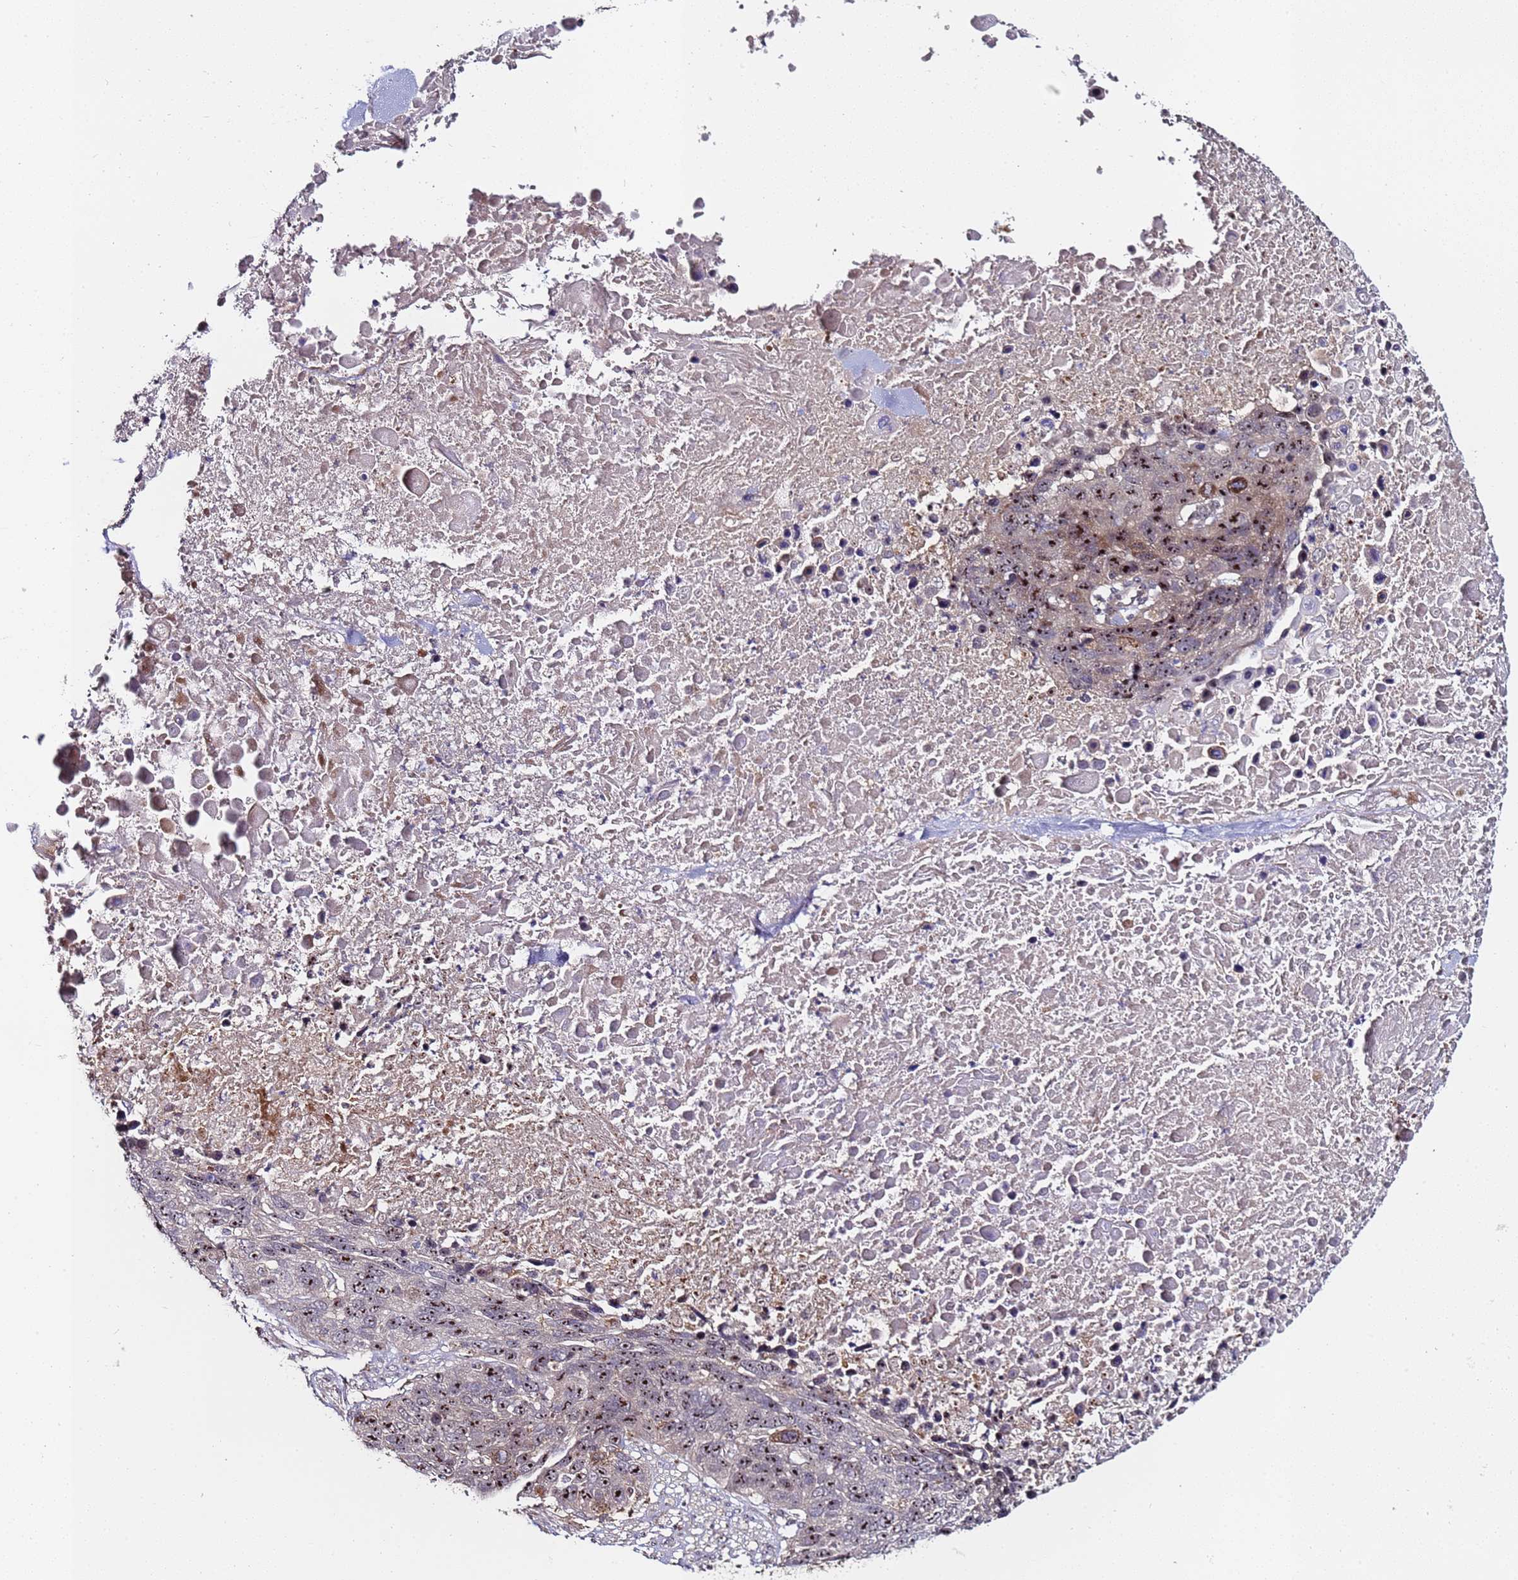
{"staining": {"intensity": "strong", "quantity": "25%-75%", "location": "nuclear"}, "tissue": "lung cancer", "cell_type": "Tumor cells", "image_type": "cancer", "snomed": [{"axis": "morphology", "description": "Normal tissue, NOS"}, {"axis": "morphology", "description": "Squamous cell carcinoma, NOS"}, {"axis": "topography", "description": "Lymph node"}, {"axis": "topography", "description": "Lung"}], "caption": "Human lung squamous cell carcinoma stained with a protein marker shows strong staining in tumor cells.", "gene": "KRI1", "patient": {"sex": "male", "age": 66}}